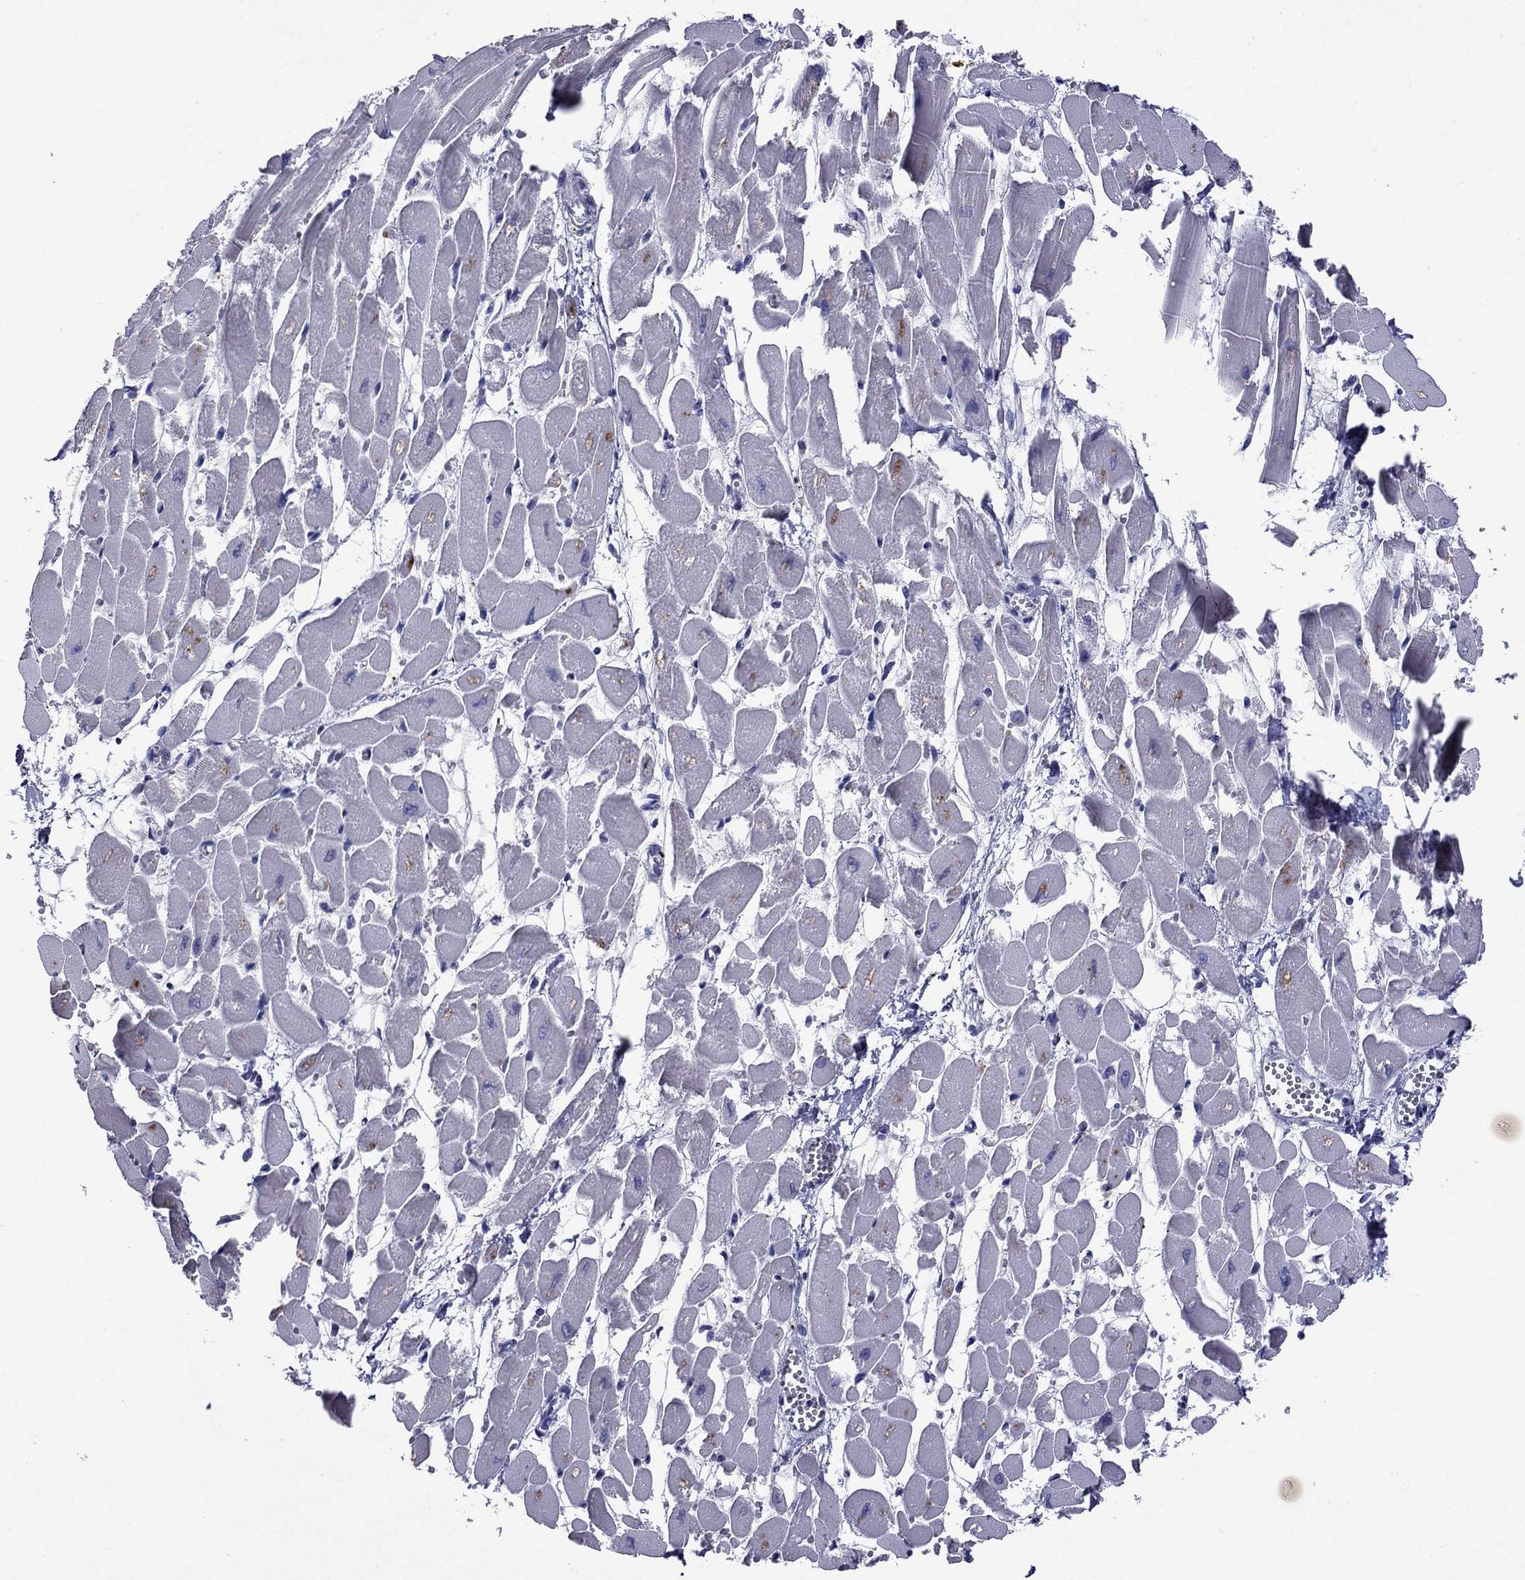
{"staining": {"intensity": "negative", "quantity": "none", "location": "none"}, "tissue": "heart muscle", "cell_type": "Cardiomyocytes", "image_type": "normal", "snomed": [{"axis": "morphology", "description": "Normal tissue, NOS"}, {"axis": "topography", "description": "Heart"}], "caption": "There is no significant positivity in cardiomyocytes of heart muscle. (DAB IHC with hematoxylin counter stain).", "gene": "CFAP119", "patient": {"sex": "female", "age": 52}}